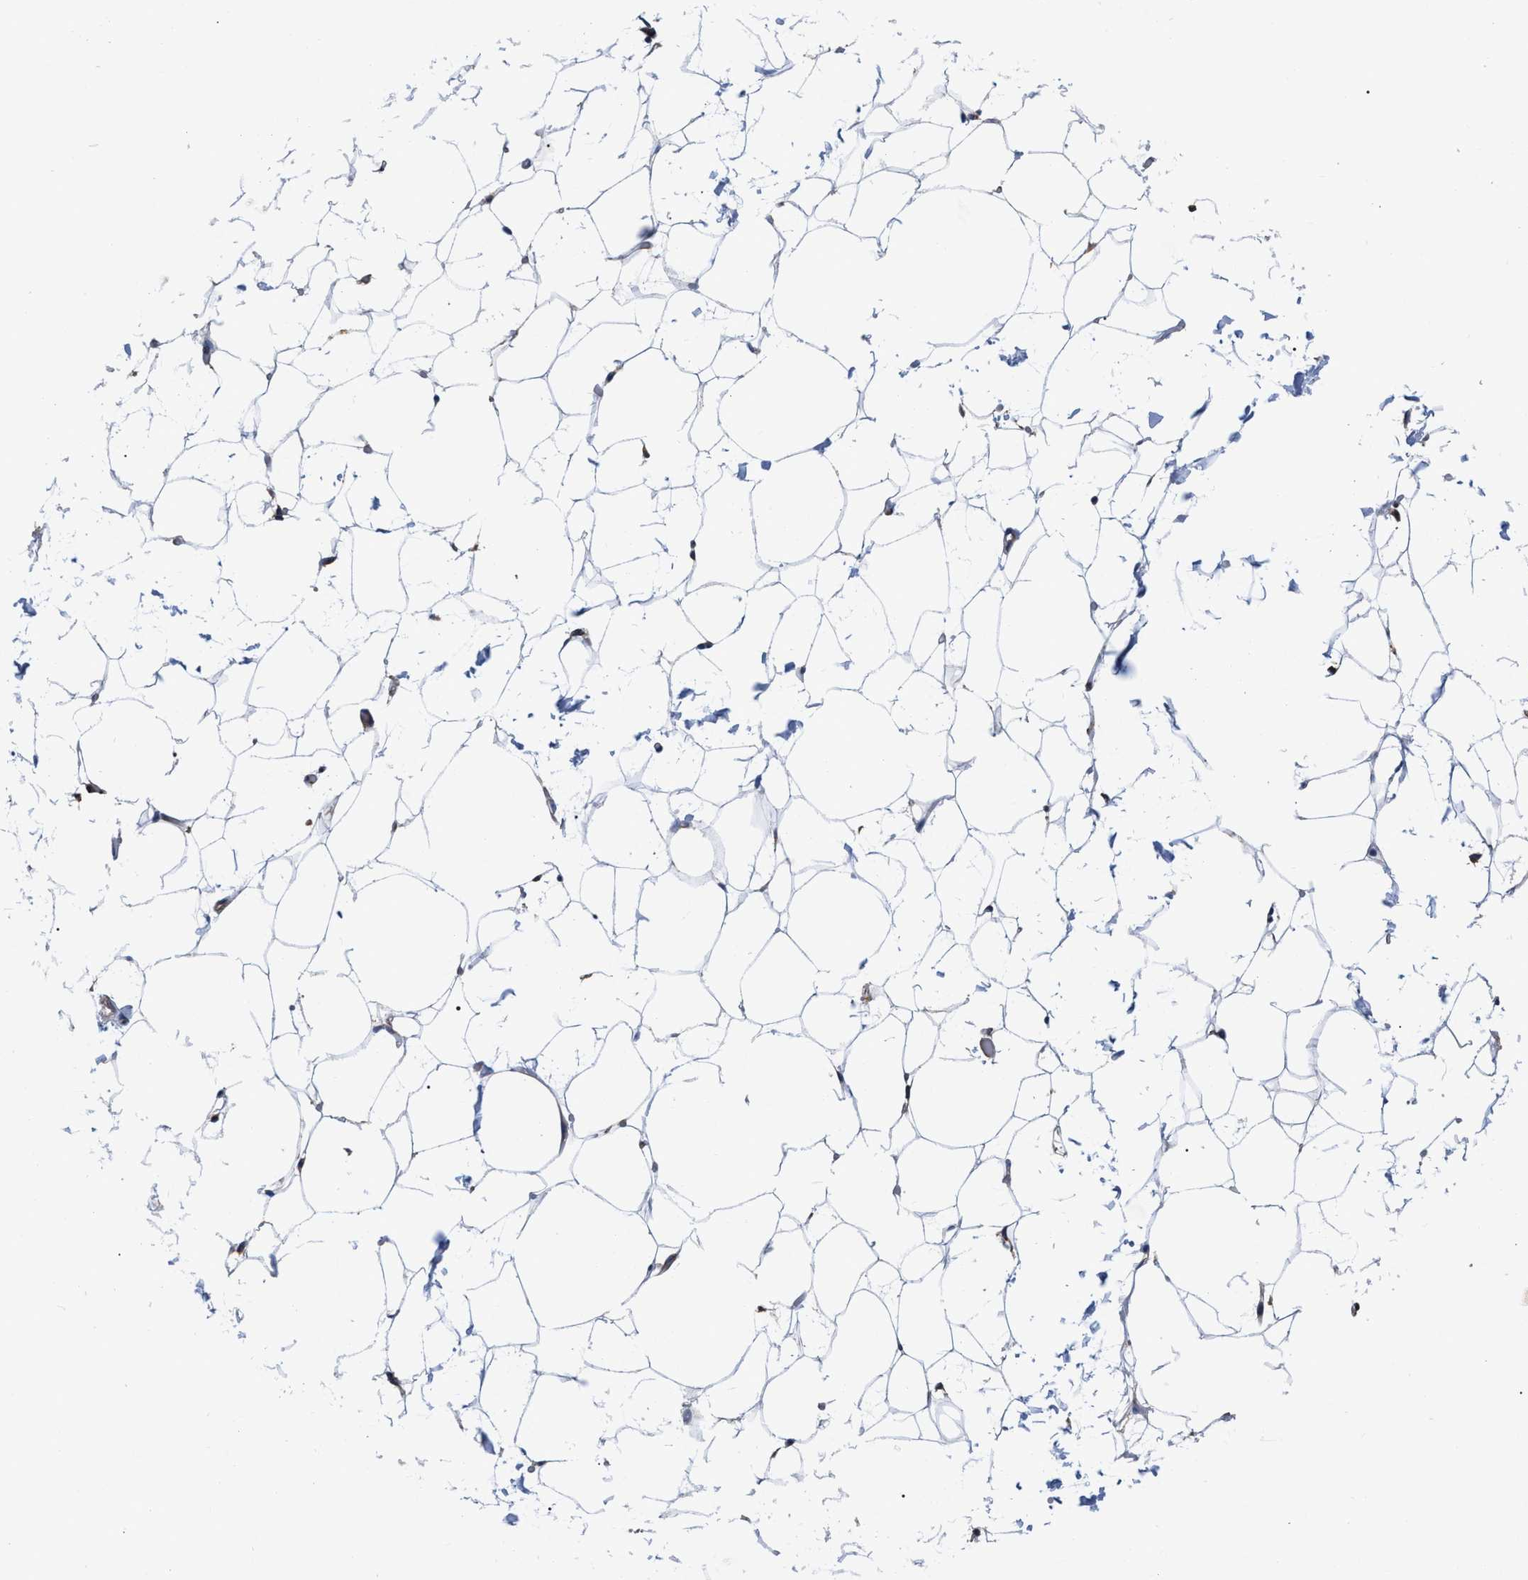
{"staining": {"intensity": "negative", "quantity": "none", "location": "none"}, "tissue": "adipose tissue", "cell_type": "Adipocytes", "image_type": "normal", "snomed": [{"axis": "morphology", "description": "Normal tissue, NOS"}, {"axis": "topography", "description": "Breast"}, {"axis": "topography", "description": "Soft tissue"}], "caption": "High magnification brightfield microscopy of normal adipose tissue stained with DAB (brown) and counterstained with hematoxylin (blue): adipocytes show no significant staining. (IHC, brightfield microscopy, high magnification).", "gene": "FAM120A", "patient": {"sex": "female", "age": 75}}